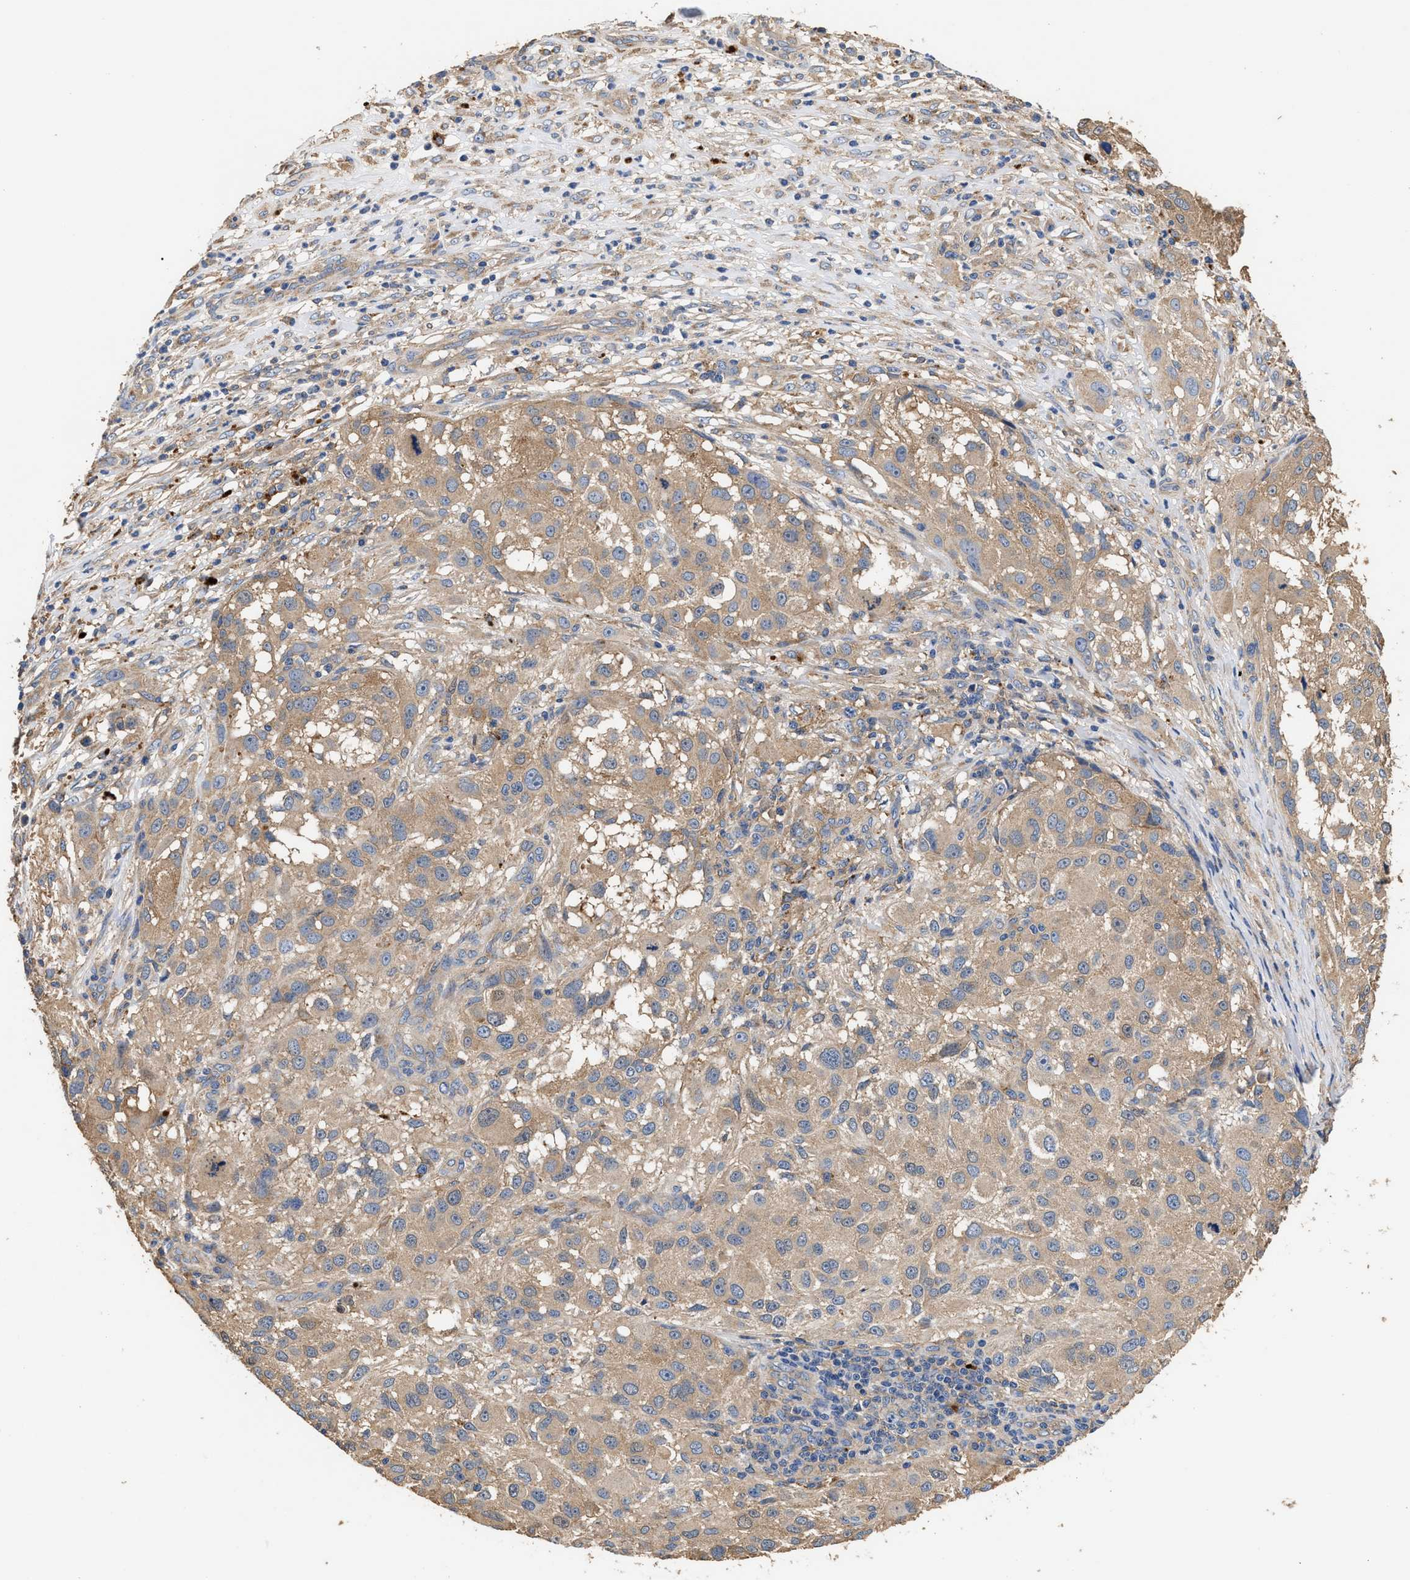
{"staining": {"intensity": "weak", "quantity": ">75%", "location": "cytoplasmic/membranous"}, "tissue": "melanoma", "cell_type": "Tumor cells", "image_type": "cancer", "snomed": [{"axis": "morphology", "description": "Necrosis, NOS"}, {"axis": "morphology", "description": "Malignant melanoma, NOS"}, {"axis": "topography", "description": "Skin"}], "caption": "A high-resolution image shows immunohistochemistry (IHC) staining of melanoma, which reveals weak cytoplasmic/membranous expression in approximately >75% of tumor cells. (DAB (3,3'-diaminobenzidine) = brown stain, brightfield microscopy at high magnification).", "gene": "KLB", "patient": {"sex": "female", "age": 87}}